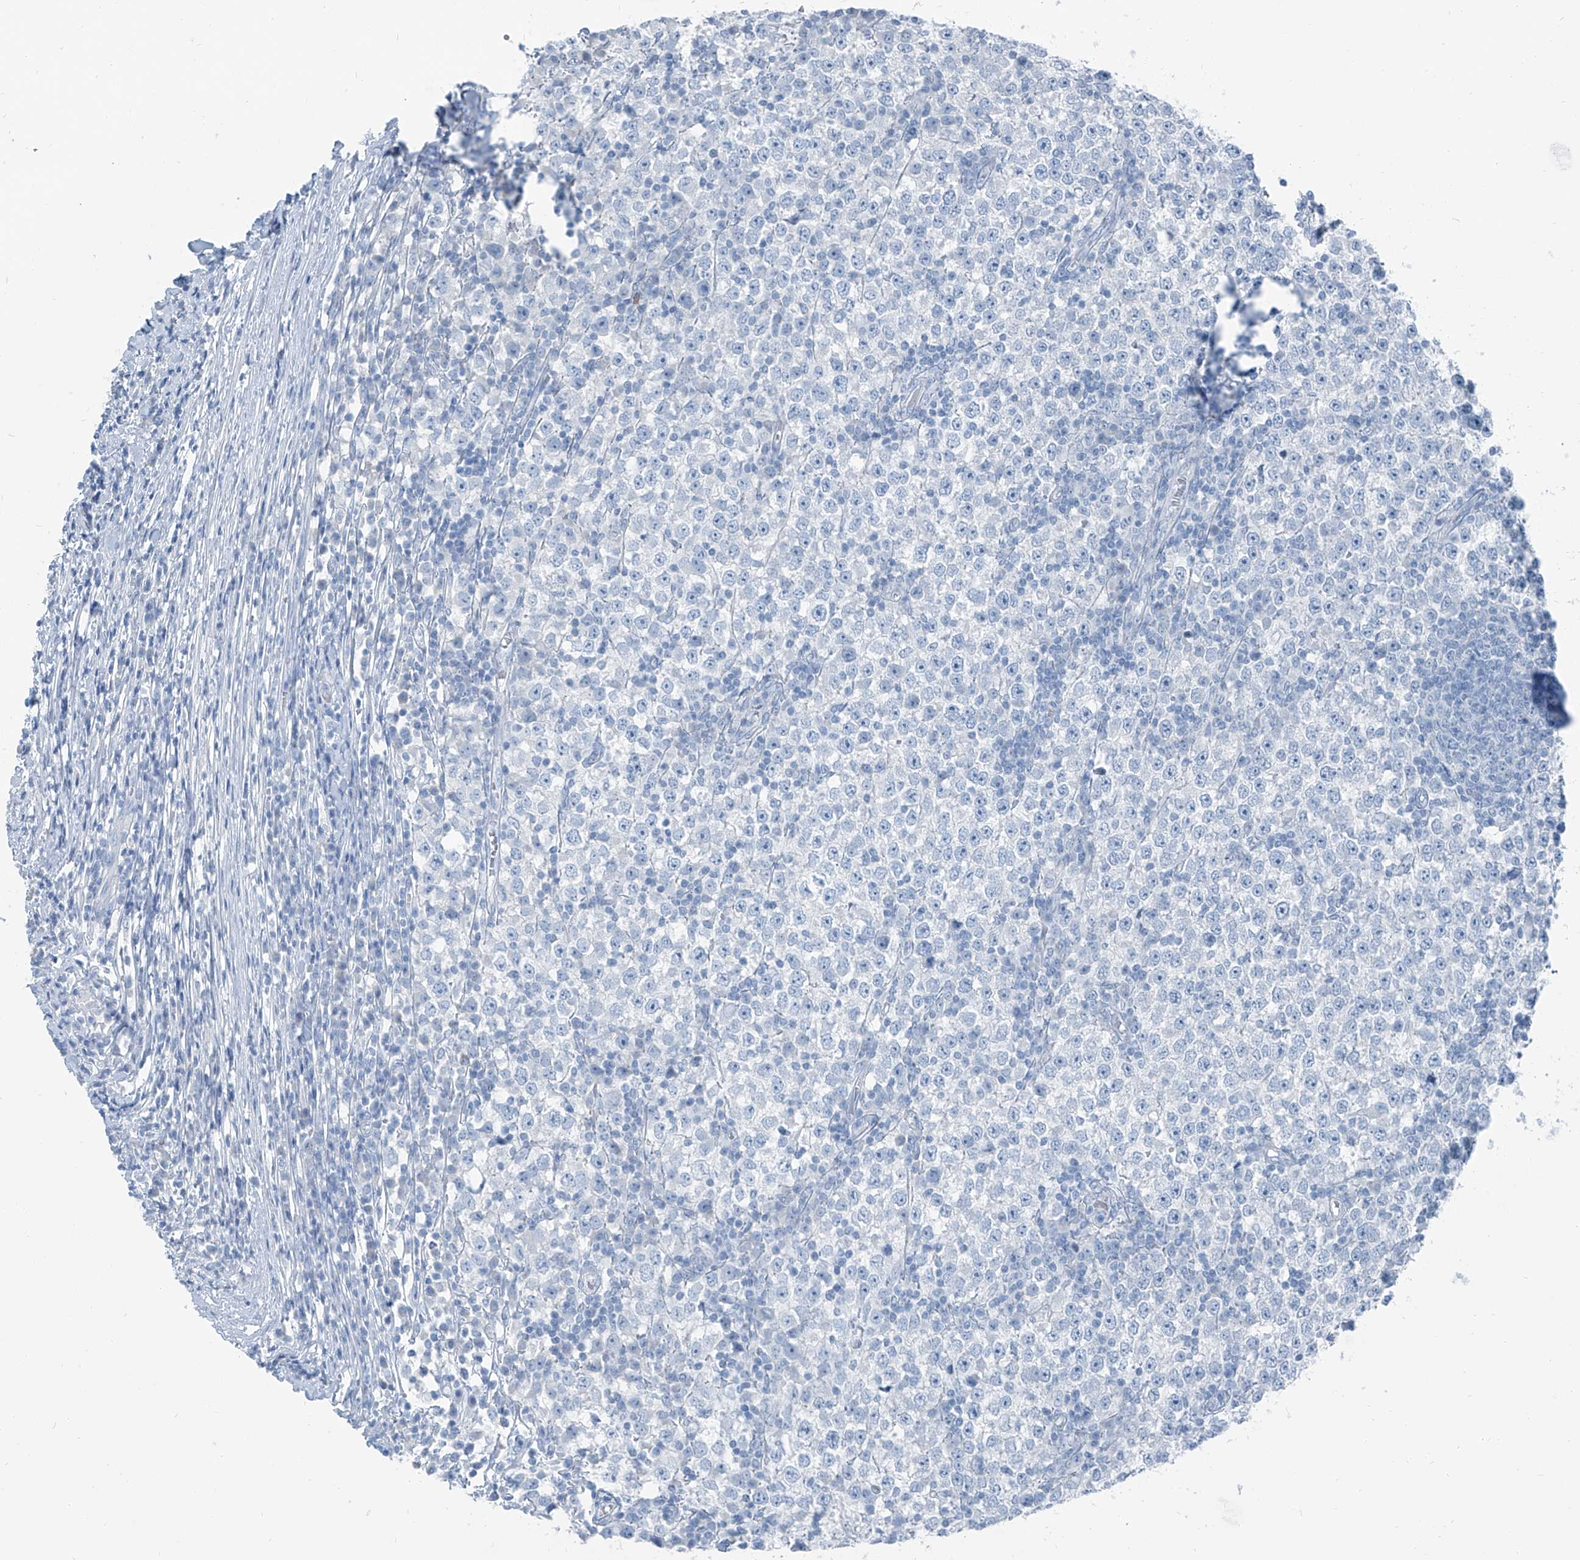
{"staining": {"intensity": "negative", "quantity": "none", "location": "none"}, "tissue": "testis cancer", "cell_type": "Tumor cells", "image_type": "cancer", "snomed": [{"axis": "morphology", "description": "Seminoma, NOS"}, {"axis": "topography", "description": "Testis"}], "caption": "An image of human testis seminoma is negative for staining in tumor cells. Brightfield microscopy of immunohistochemistry (IHC) stained with DAB (3,3'-diaminobenzidine) (brown) and hematoxylin (blue), captured at high magnification.", "gene": "RGN", "patient": {"sex": "male", "age": 65}}